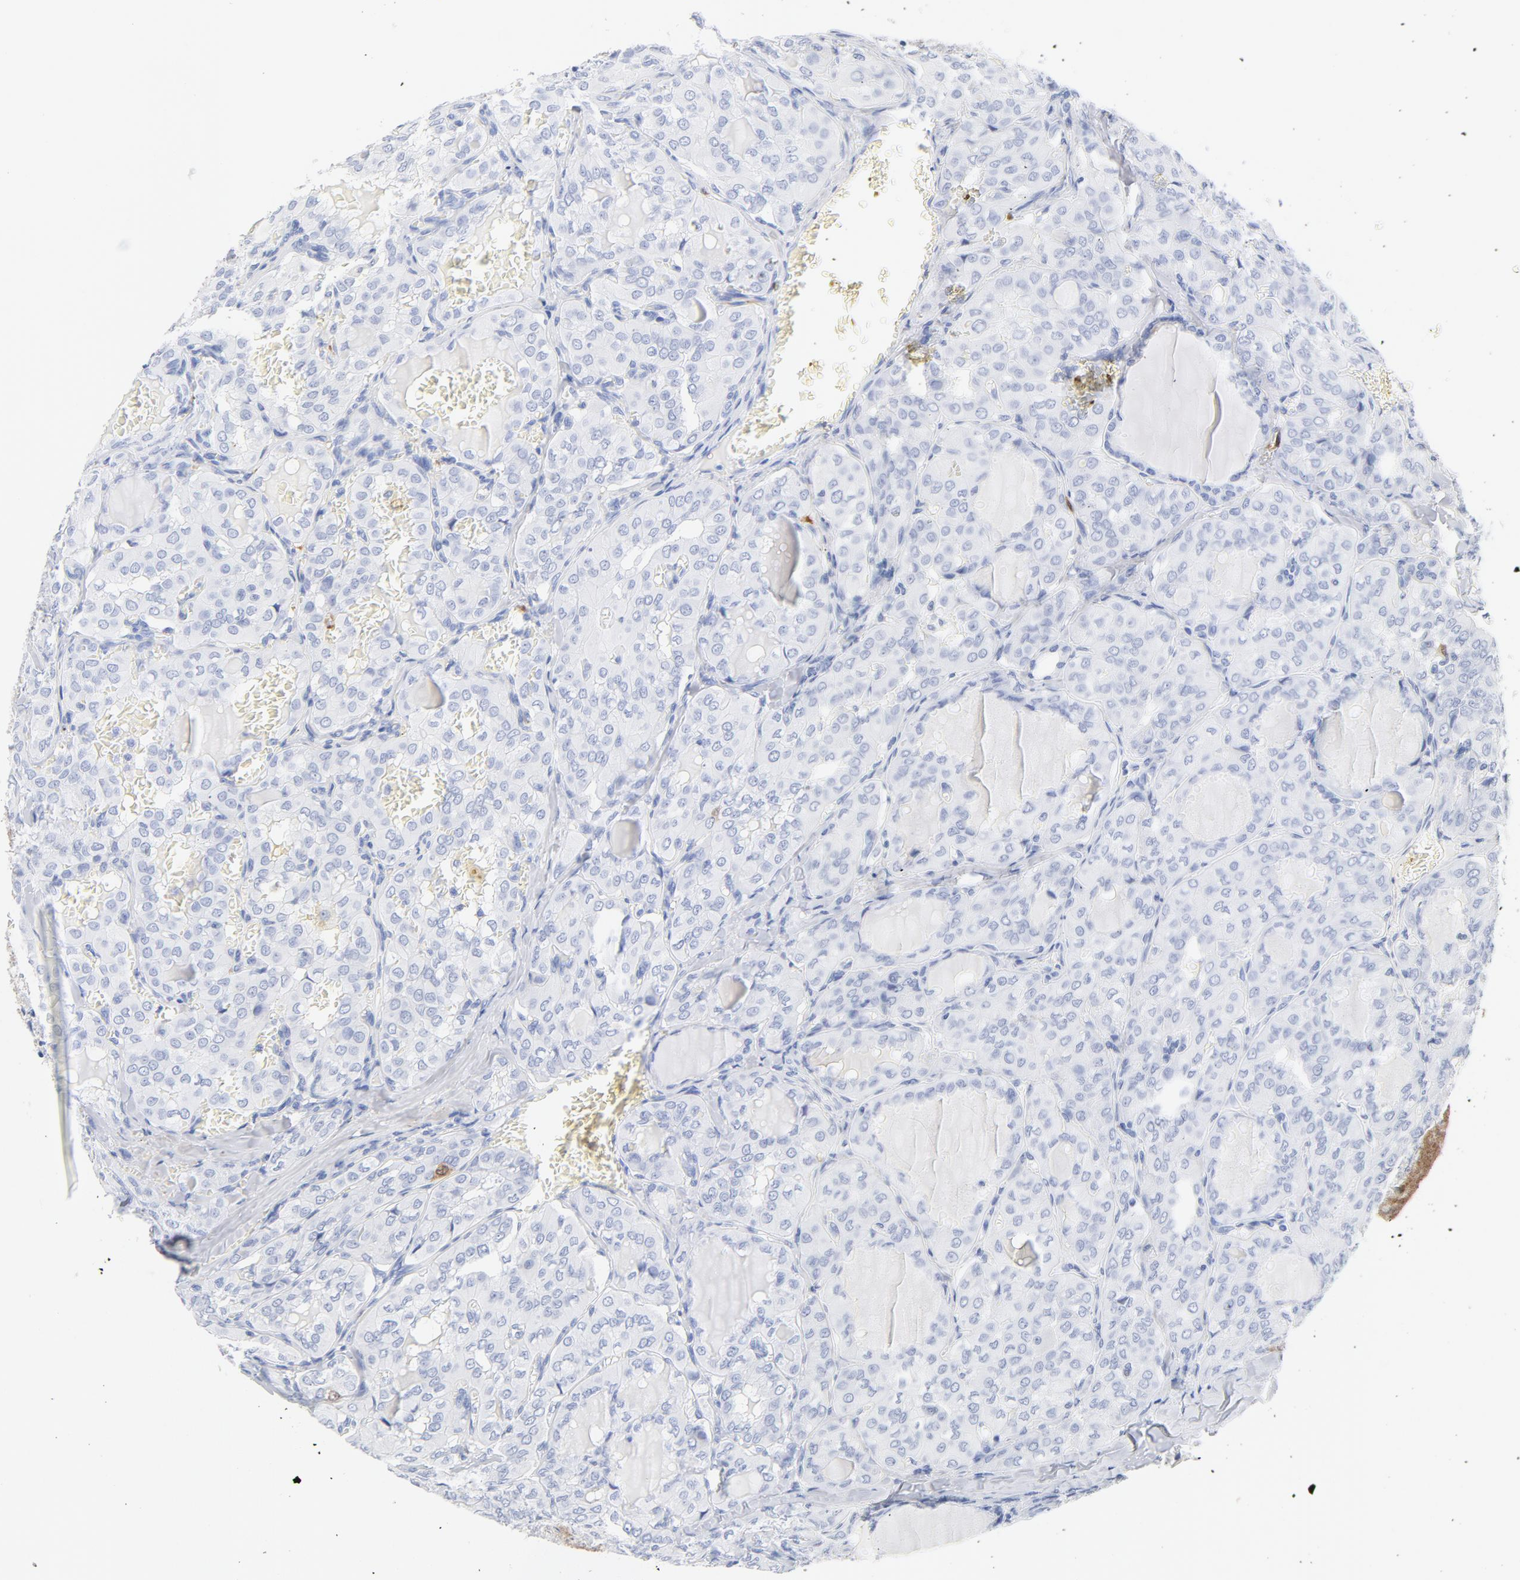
{"staining": {"intensity": "moderate", "quantity": "<25%", "location": "nuclear"}, "tissue": "thyroid cancer", "cell_type": "Tumor cells", "image_type": "cancer", "snomed": [{"axis": "morphology", "description": "Papillary adenocarcinoma, NOS"}, {"axis": "topography", "description": "Thyroid gland"}], "caption": "The immunohistochemical stain highlights moderate nuclear positivity in tumor cells of papillary adenocarcinoma (thyroid) tissue.", "gene": "CDC20", "patient": {"sex": "male", "age": 20}}